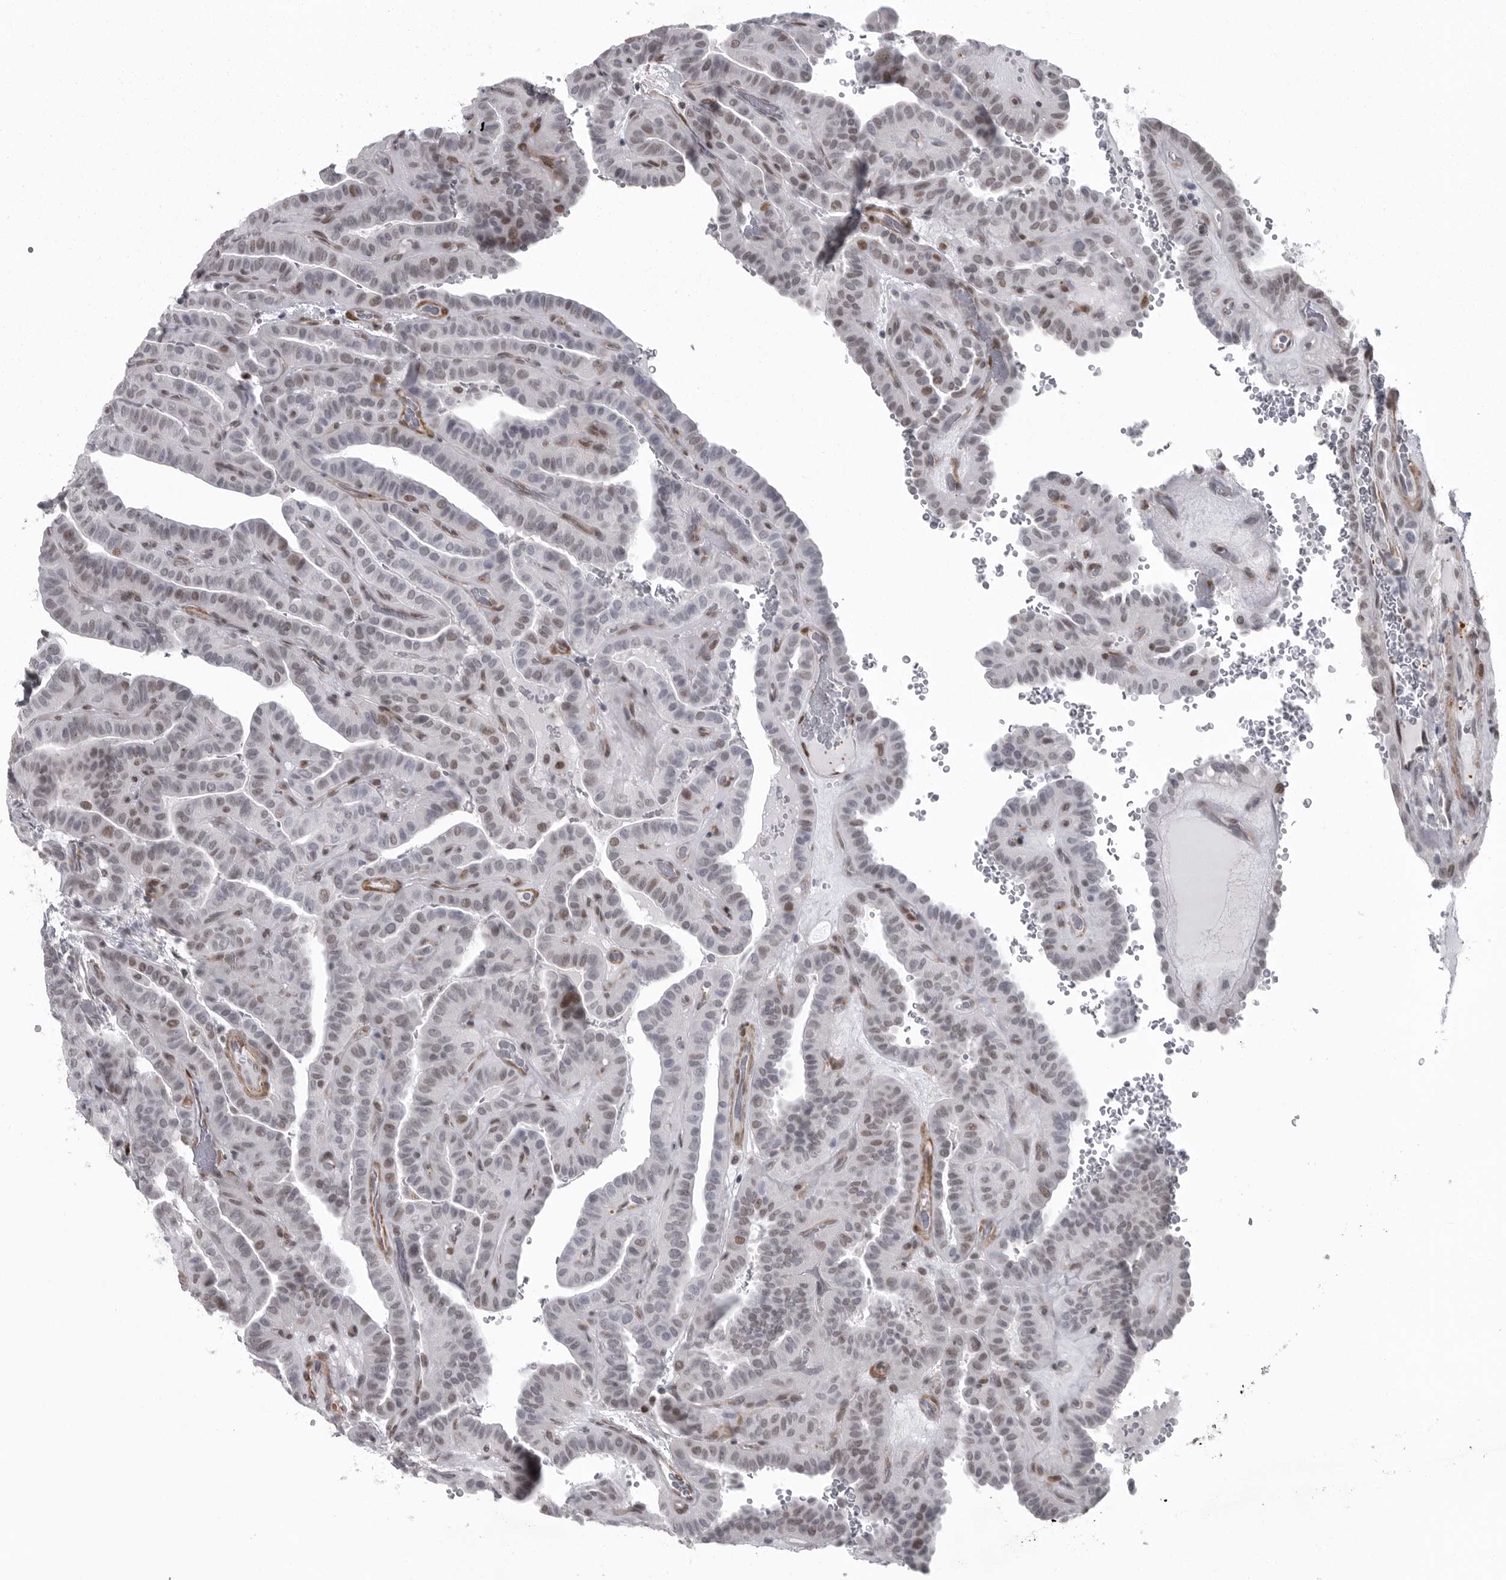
{"staining": {"intensity": "weak", "quantity": "25%-75%", "location": "nuclear"}, "tissue": "thyroid cancer", "cell_type": "Tumor cells", "image_type": "cancer", "snomed": [{"axis": "morphology", "description": "Papillary adenocarcinoma, NOS"}, {"axis": "topography", "description": "Thyroid gland"}], "caption": "This is a micrograph of IHC staining of thyroid cancer, which shows weak staining in the nuclear of tumor cells.", "gene": "HMGN3", "patient": {"sex": "male", "age": 77}}